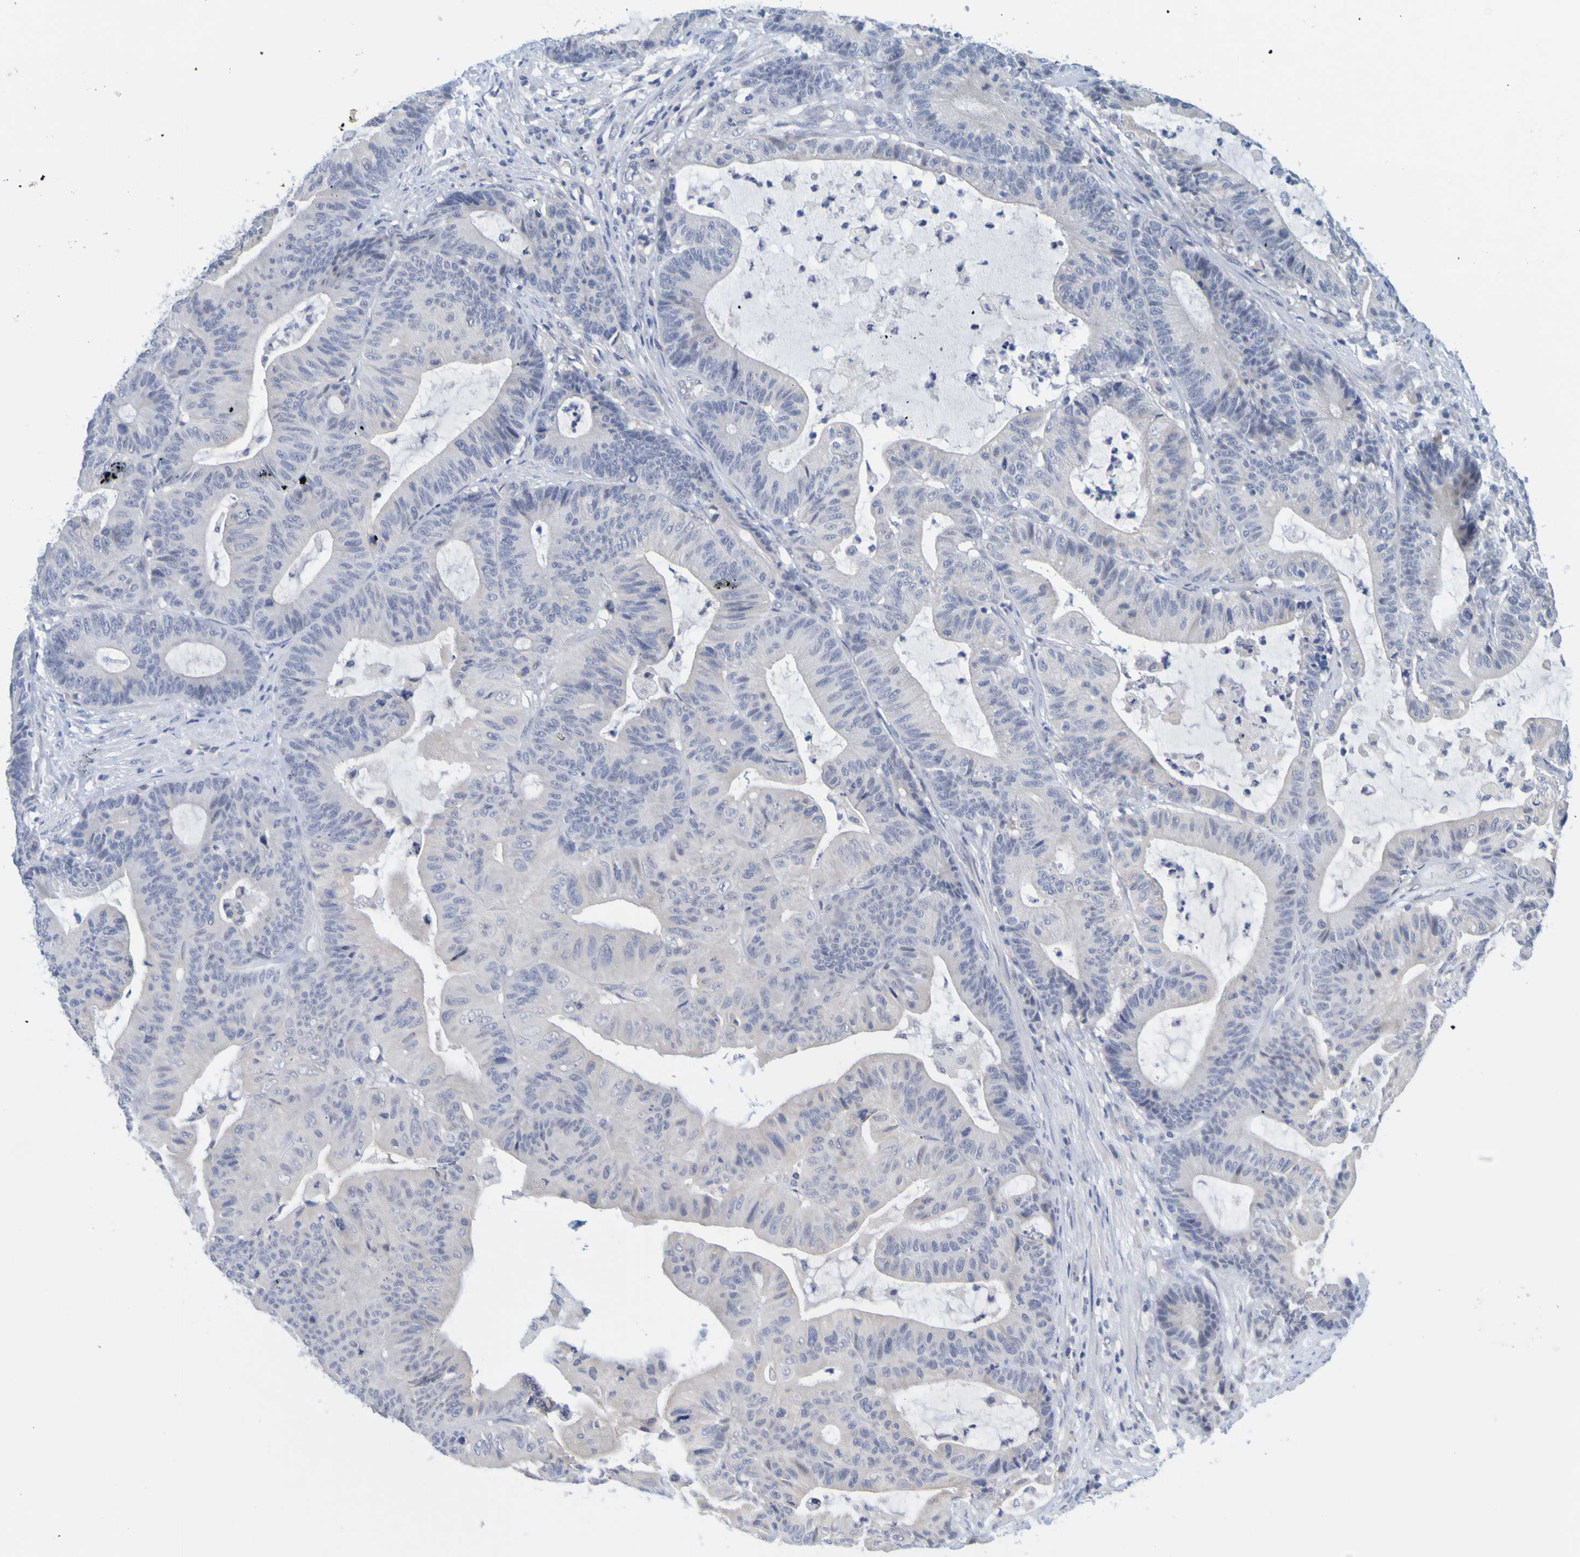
{"staining": {"intensity": "negative", "quantity": "none", "location": "none"}, "tissue": "colorectal cancer", "cell_type": "Tumor cells", "image_type": "cancer", "snomed": [{"axis": "morphology", "description": "Adenocarcinoma, NOS"}, {"axis": "topography", "description": "Colon"}], "caption": "Tumor cells are negative for protein expression in human colorectal adenocarcinoma. (DAB immunohistochemistry with hematoxylin counter stain).", "gene": "ENDOU", "patient": {"sex": "female", "age": 84}}